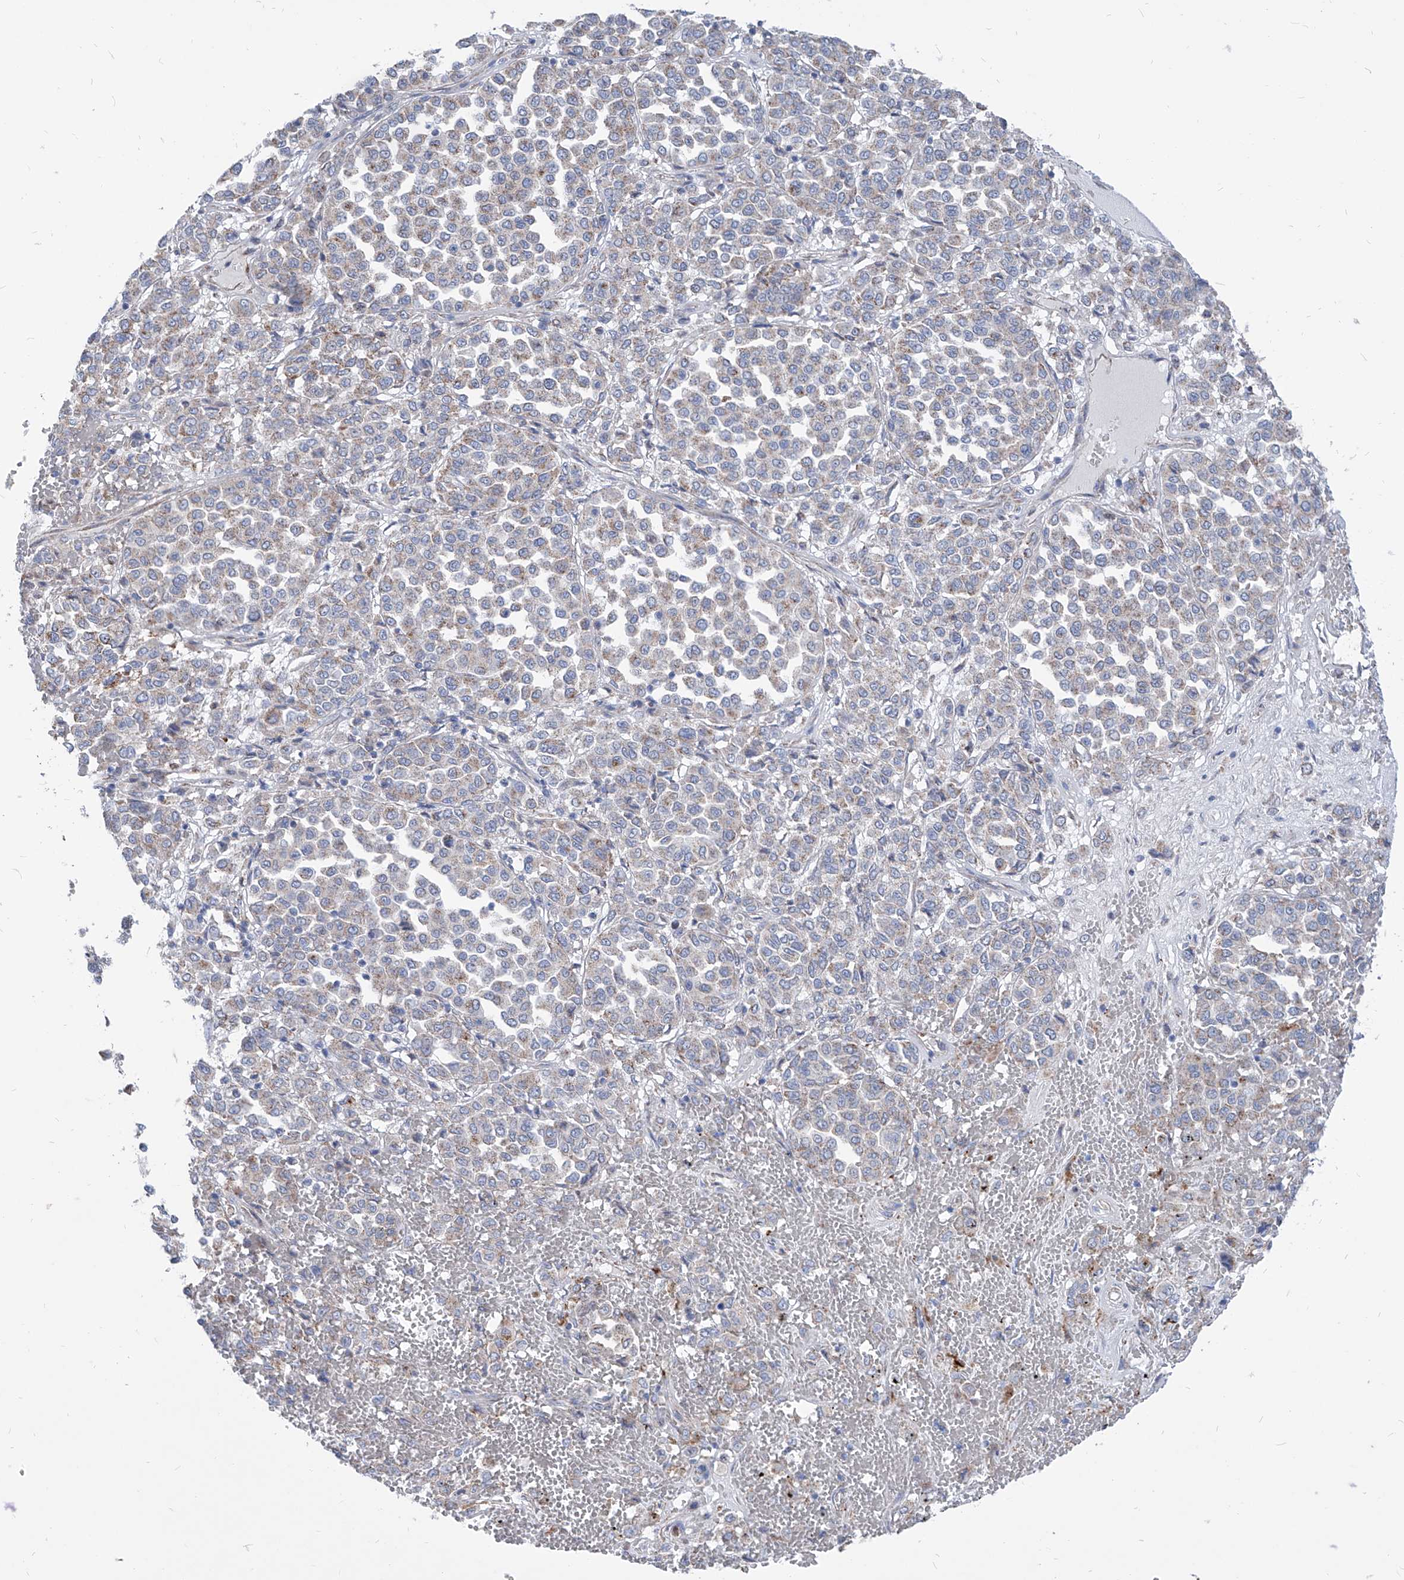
{"staining": {"intensity": "negative", "quantity": "none", "location": "none"}, "tissue": "melanoma", "cell_type": "Tumor cells", "image_type": "cancer", "snomed": [{"axis": "morphology", "description": "Malignant melanoma, Metastatic site"}, {"axis": "topography", "description": "Pancreas"}], "caption": "Malignant melanoma (metastatic site) stained for a protein using IHC exhibits no positivity tumor cells.", "gene": "AGPS", "patient": {"sex": "female", "age": 30}}